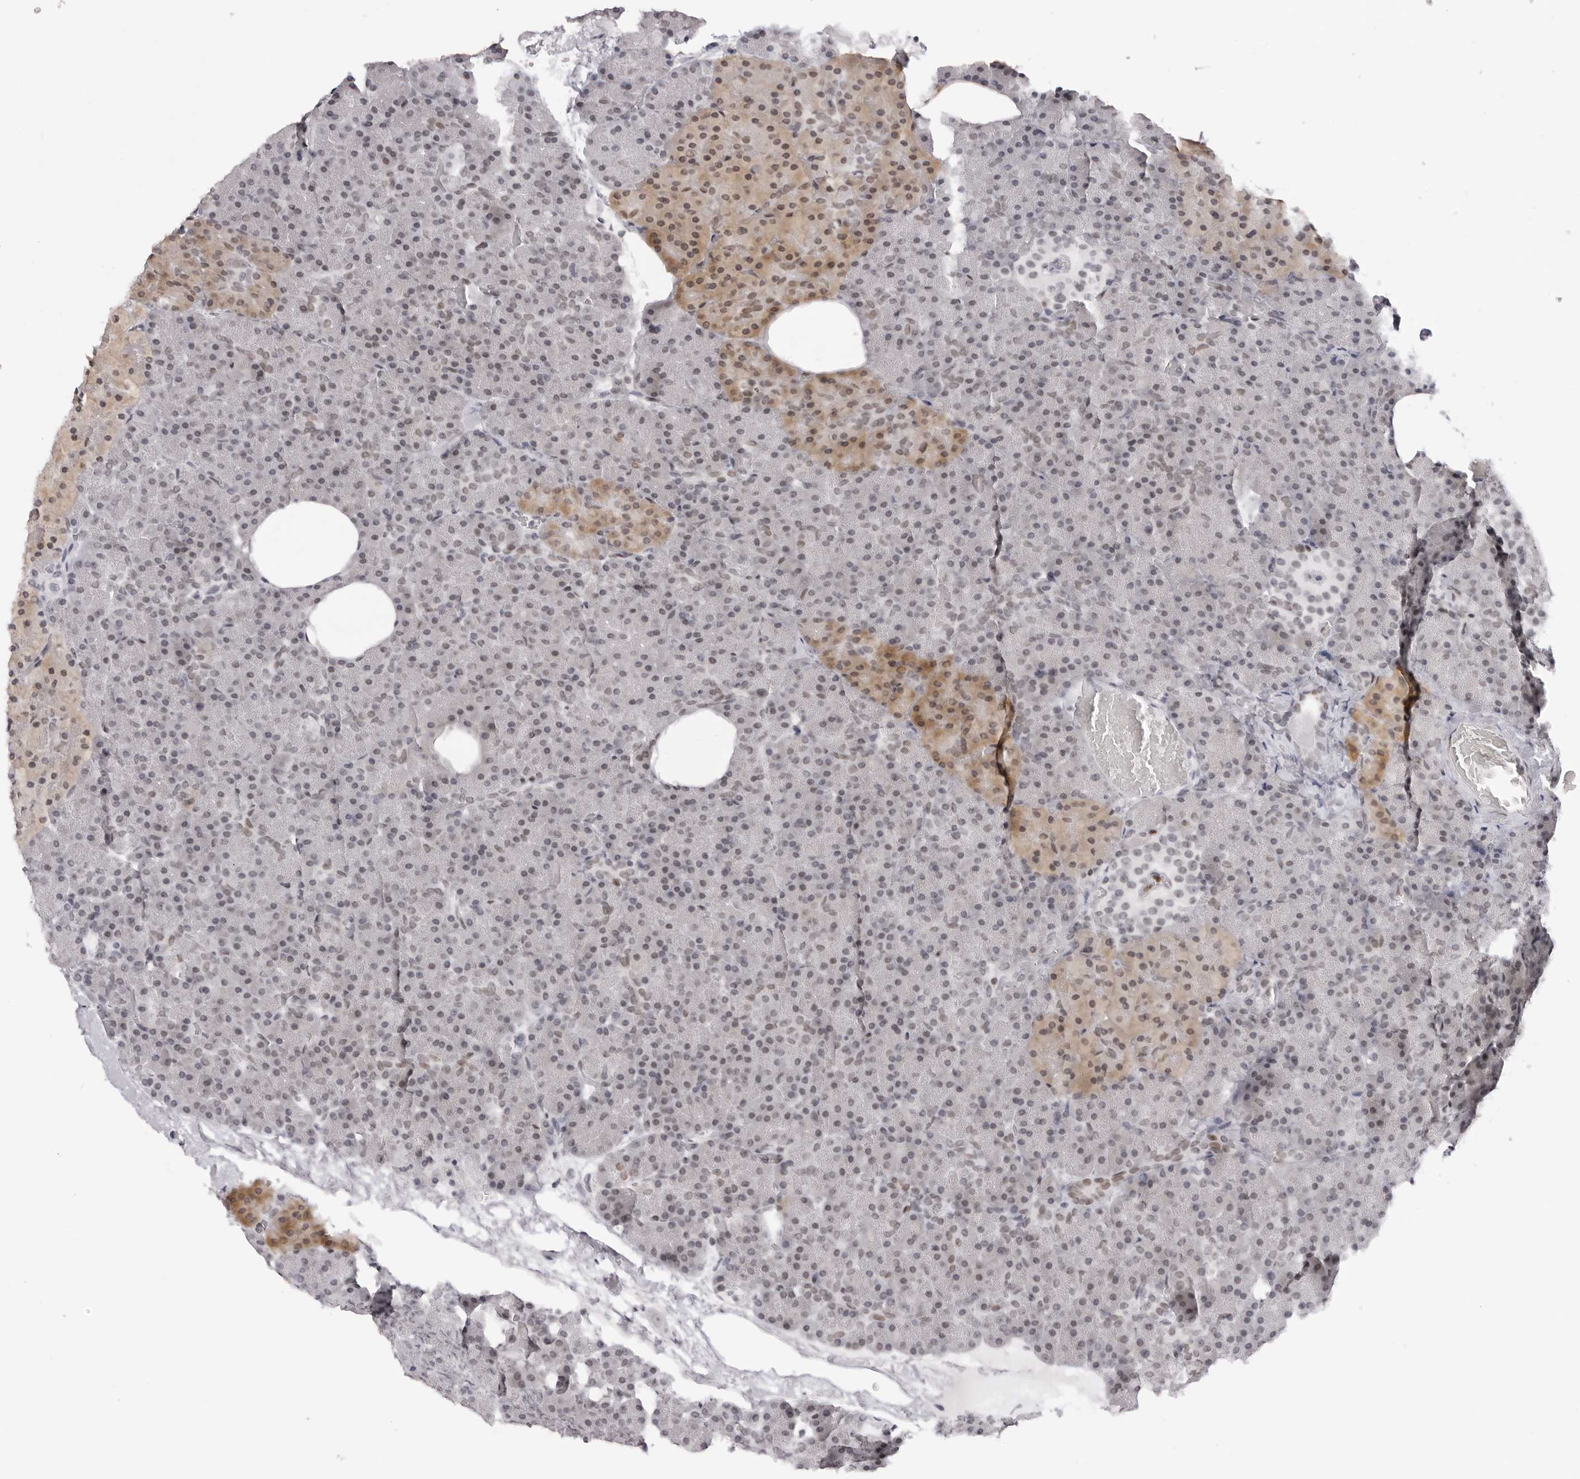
{"staining": {"intensity": "moderate", "quantity": "<25%", "location": "cytoplasmic/membranous,nuclear"}, "tissue": "pancreas", "cell_type": "Exocrine glandular cells", "image_type": "normal", "snomed": [{"axis": "morphology", "description": "Normal tissue, NOS"}, {"axis": "morphology", "description": "Carcinoid, malignant, NOS"}, {"axis": "topography", "description": "Pancreas"}], "caption": "The histopathology image displays immunohistochemical staining of benign pancreas. There is moderate cytoplasmic/membranous,nuclear expression is present in about <25% of exocrine glandular cells.", "gene": "MAFK", "patient": {"sex": "female", "age": 35}}